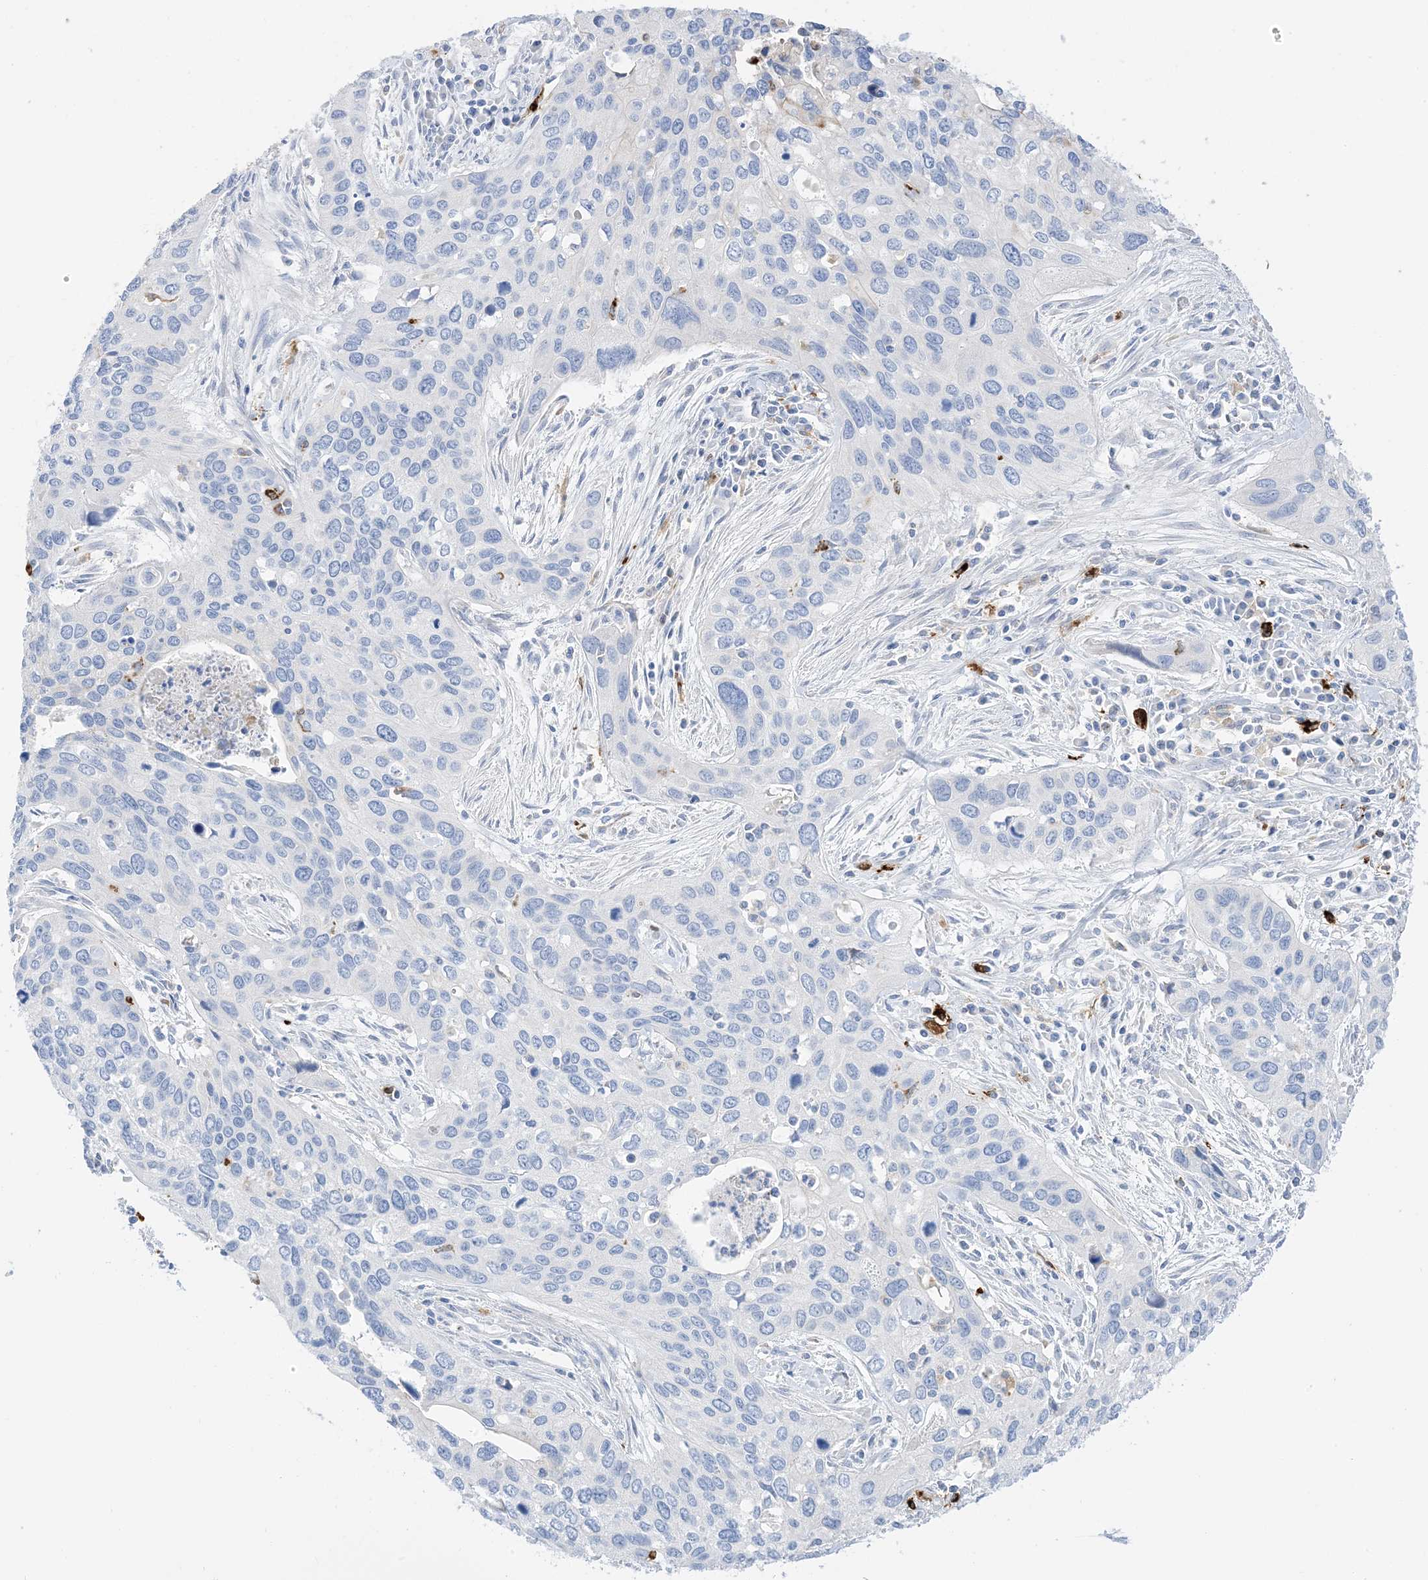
{"staining": {"intensity": "negative", "quantity": "none", "location": "none"}, "tissue": "cervical cancer", "cell_type": "Tumor cells", "image_type": "cancer", "snomed": [{"axis": "morphology", "description": "Squamous cell carcinoma, NOS"}, {"axis": "topography", "description": "Cervix"}], "caption": "This is a photomicrograph of immunohistochemistry (IHC) staining of cervical cancer (squamous cell carcinoma), which shows no staining in tumor cells. (Immunohistochemistry (ihc), brightfield microscopy, high magnification).", "gene": "DPH3", "patient": {"sex": "female", "age": 55}}